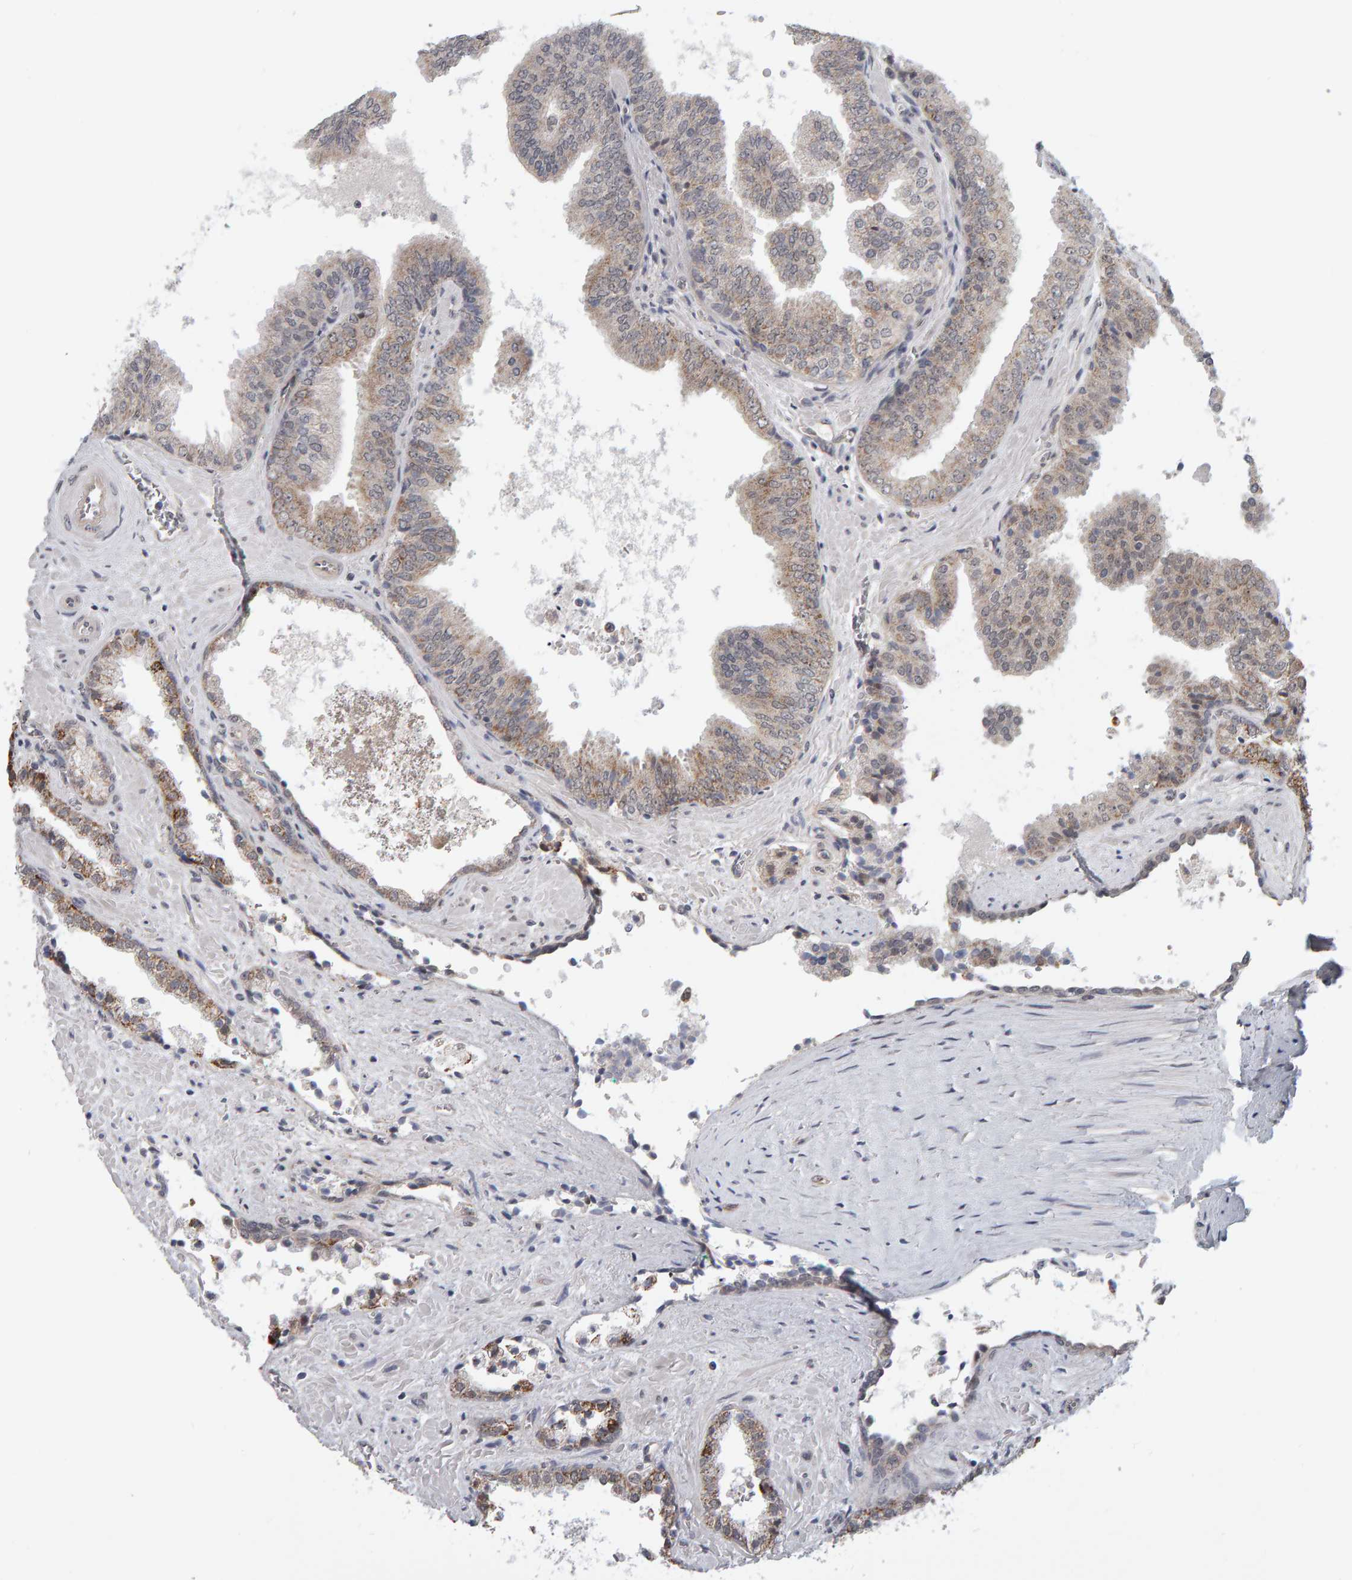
{"staining": {"intensity": "moderate", "quantity": ">75%", "location": "cytoplasmic/membranous"}, "tissue": "prostate cancer", "cell_type": "Tumor cells", "image_type": "cancer", "snomed": [{"axis": "morphology", "description": "Adenocarcinoma, Low grade"}, {"axis": "topography", "description": "Prostate"}], "caption": "IHC micrograph of prostate cancer (low-grade adenocarcinoma) stained for a protein (brown), which displays medium levels of moderate cytoplasmic/membranous staining in about >75% of tumor cells.", "gene": "DAP3", "patient": {"sex": "male", "age": 71}}